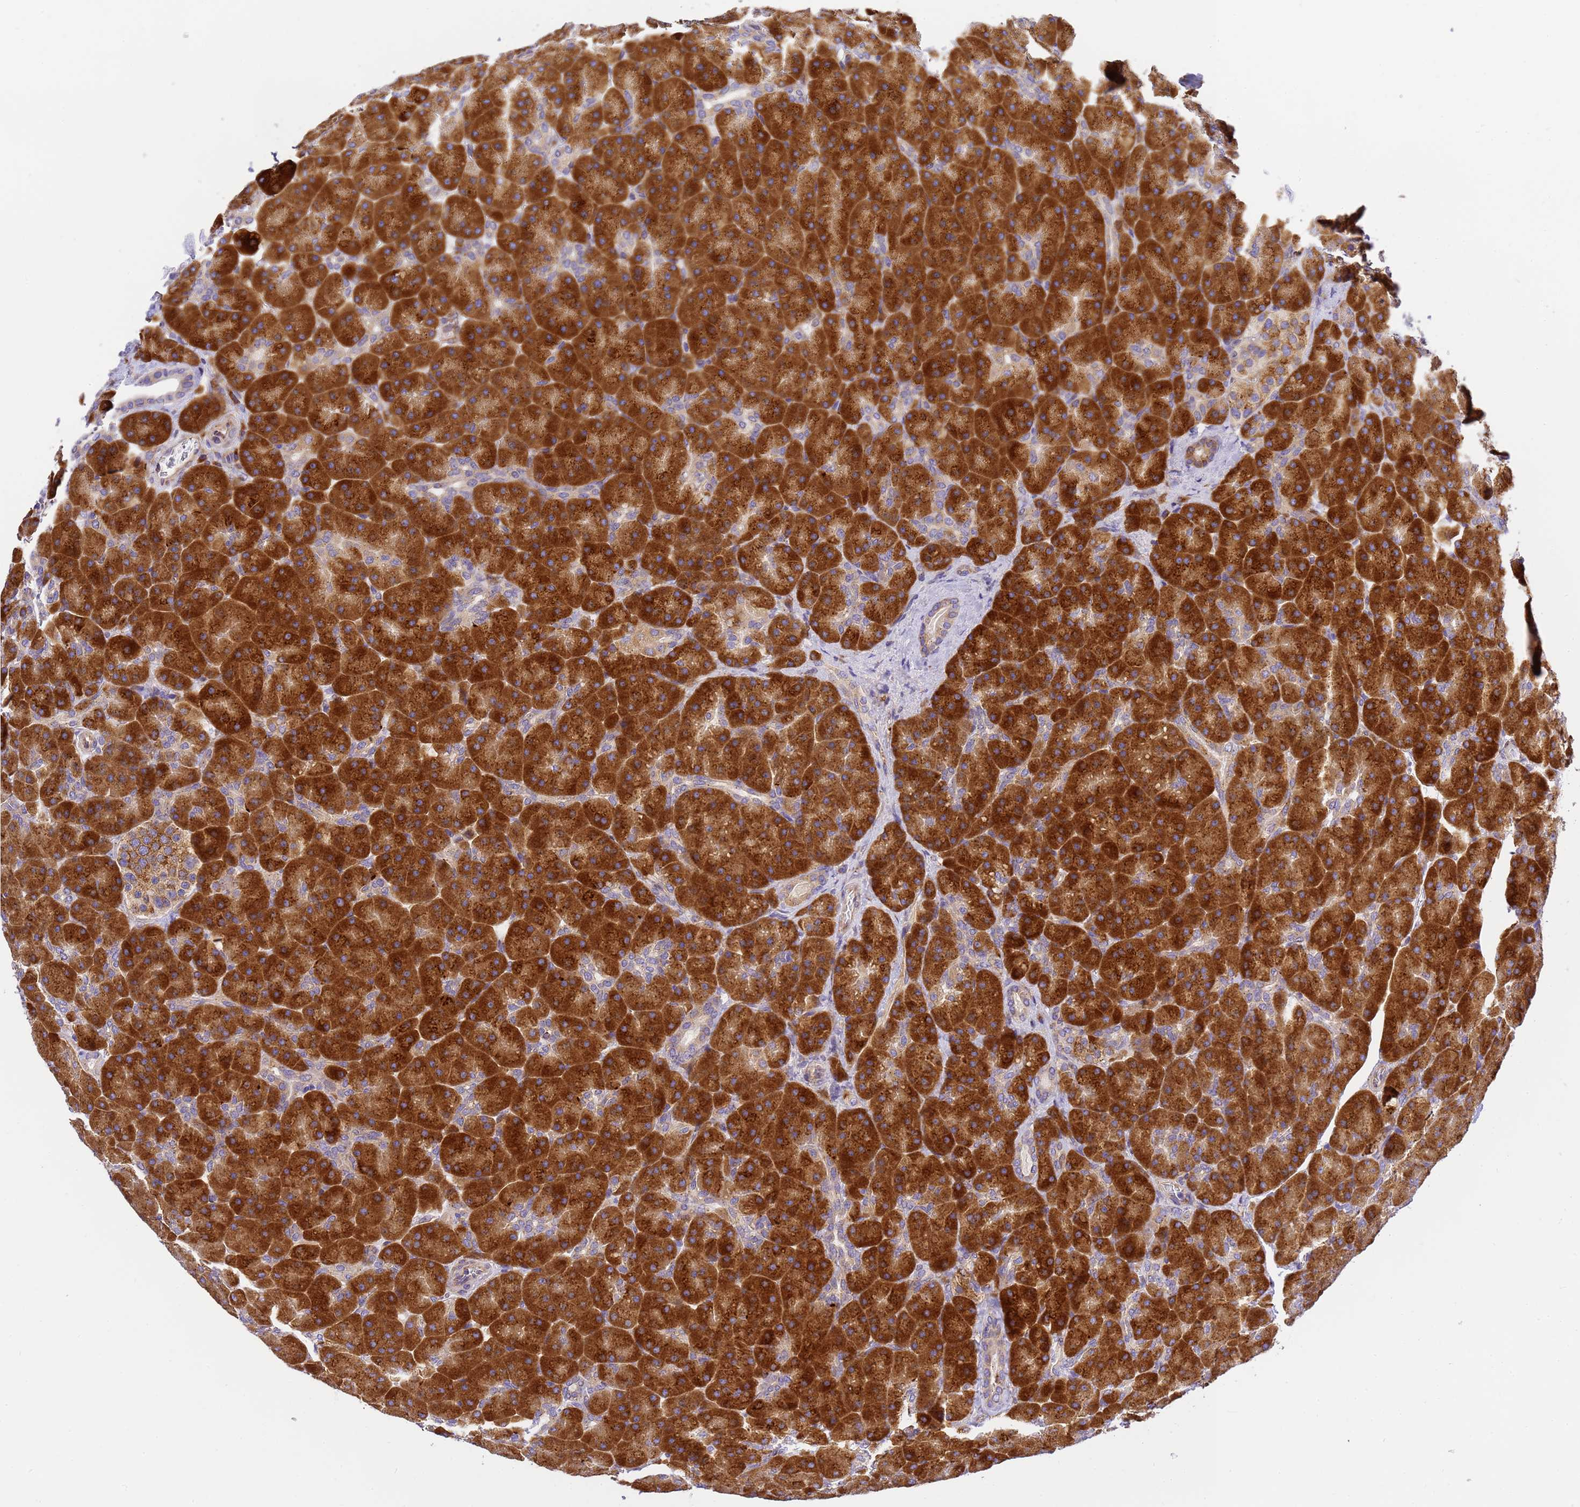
{"staining": {"intensity": "strong", "quantity": ">75%", "location": "cytoplasmic/membranous"}, "tissue": "pancreas", "cell_type": "Exocrine glandular cells", "image_type": "normal", "snomed": [{"axis": "morphology", "description": "Normal tissue, NOS"}, {"axis": "topography", "description": "Pancreas"}], "caption": "Pancreas stained with DAB (3,3'-diaminobenzidine) immunohistochemistry displays high levels of strong cytoplasmic/membranous staining in approximately >75% of exocrine glandular cells.", "gene": "RHBDD3", "patient": {"sex": "male", "age": 66}}